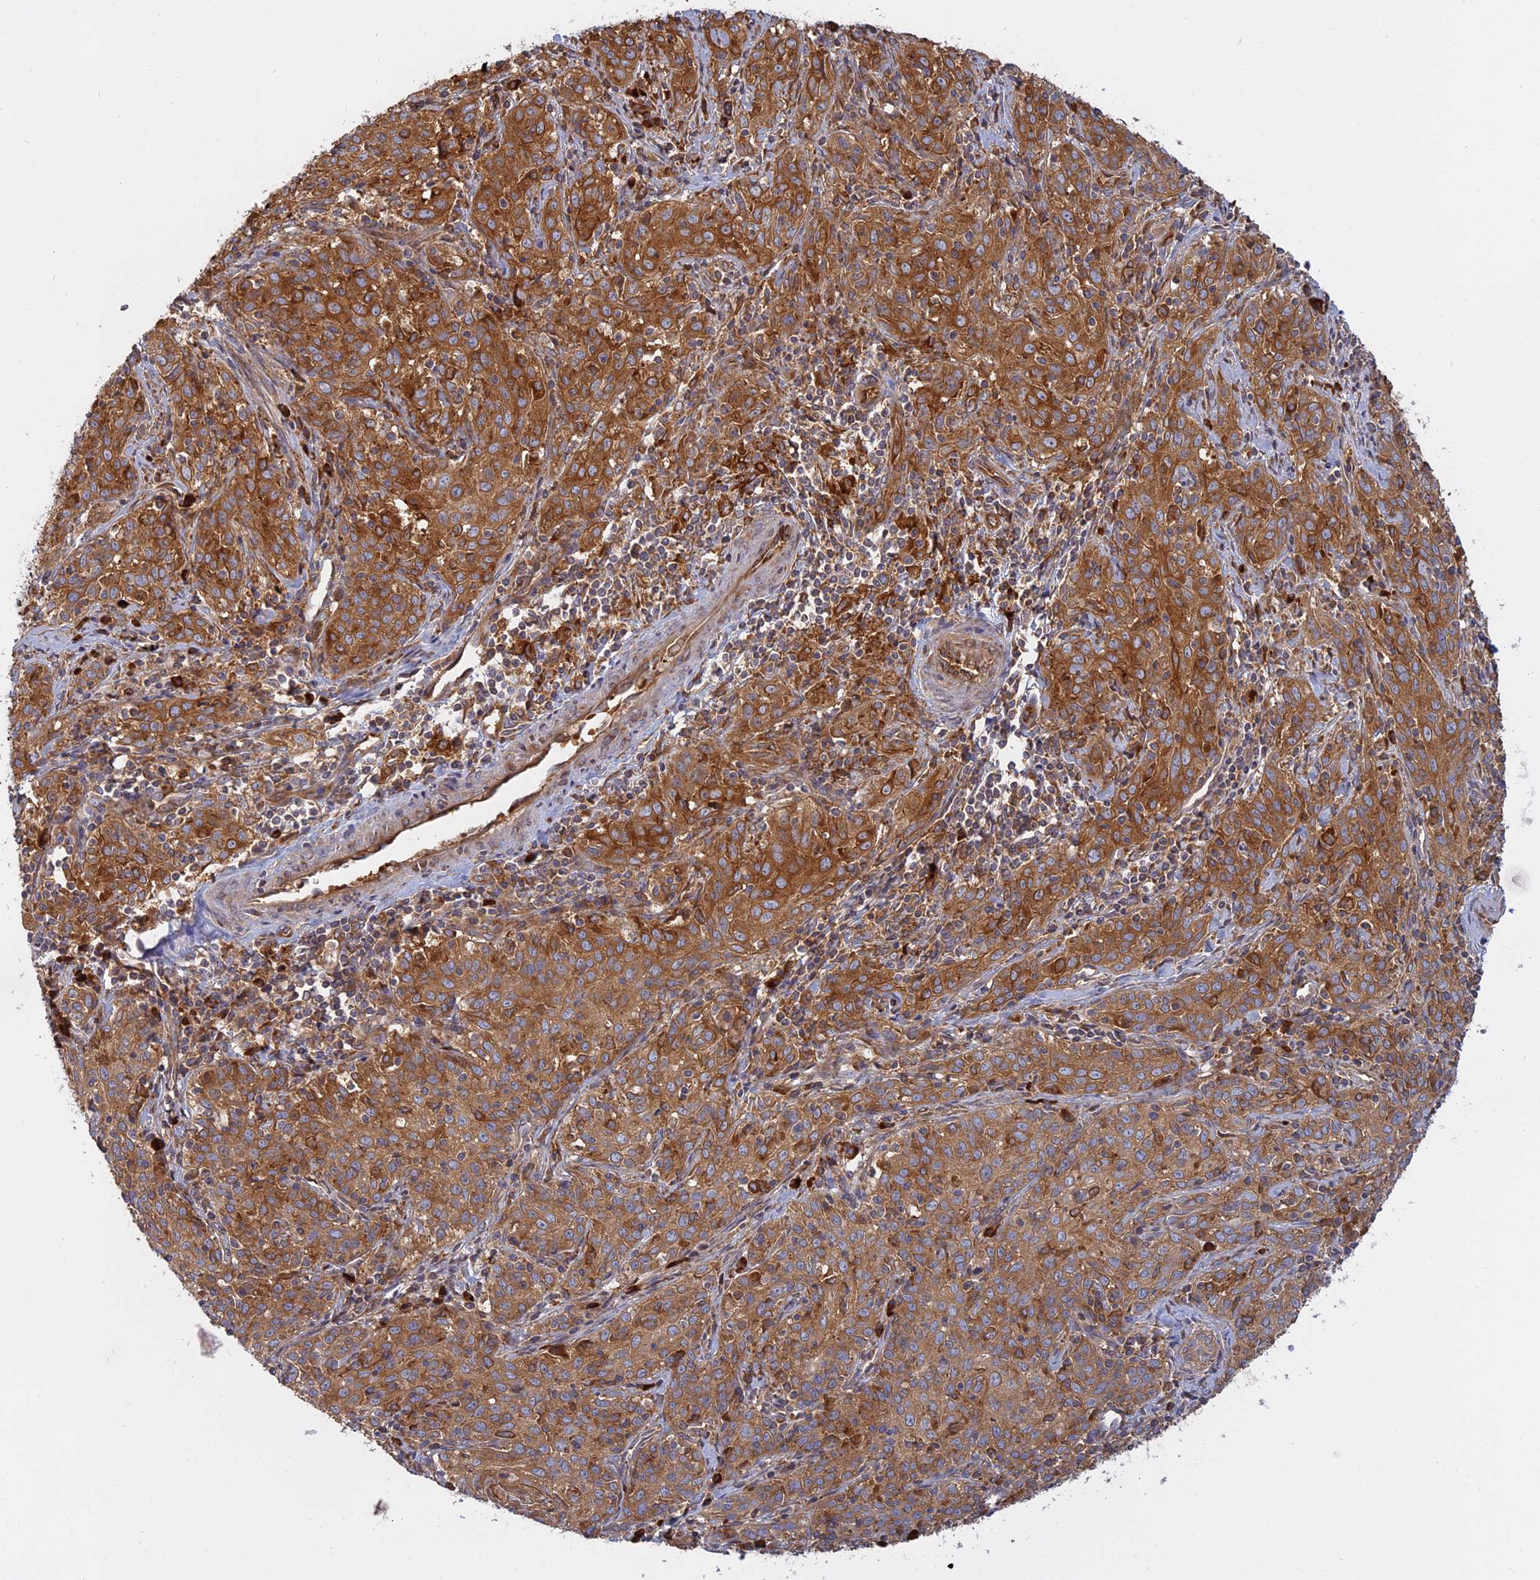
{"staining": {"intensity": "moderate", "quantity": ">75%", "location": "cytoplasmic/membranous"}, "tissue": "cervical cancer", "cell_type": "Tumor cells", "image_type": "cancer", "snomed": [{"axis": "morphology", "description": "Squamous cell carcinoma, NOS"}, {"axis": "topography", "description": "Cervix"}], "caption": "A micrograph of cervical cancer (squamous cell carcinoma) stained for a protein demonstrates moderate cytoplasmic/membranous brown staining in tumor cells. Nuclei are stained in blue.", "gene": "TMEM208", "patient": {"sex": "female", "age": 57}}